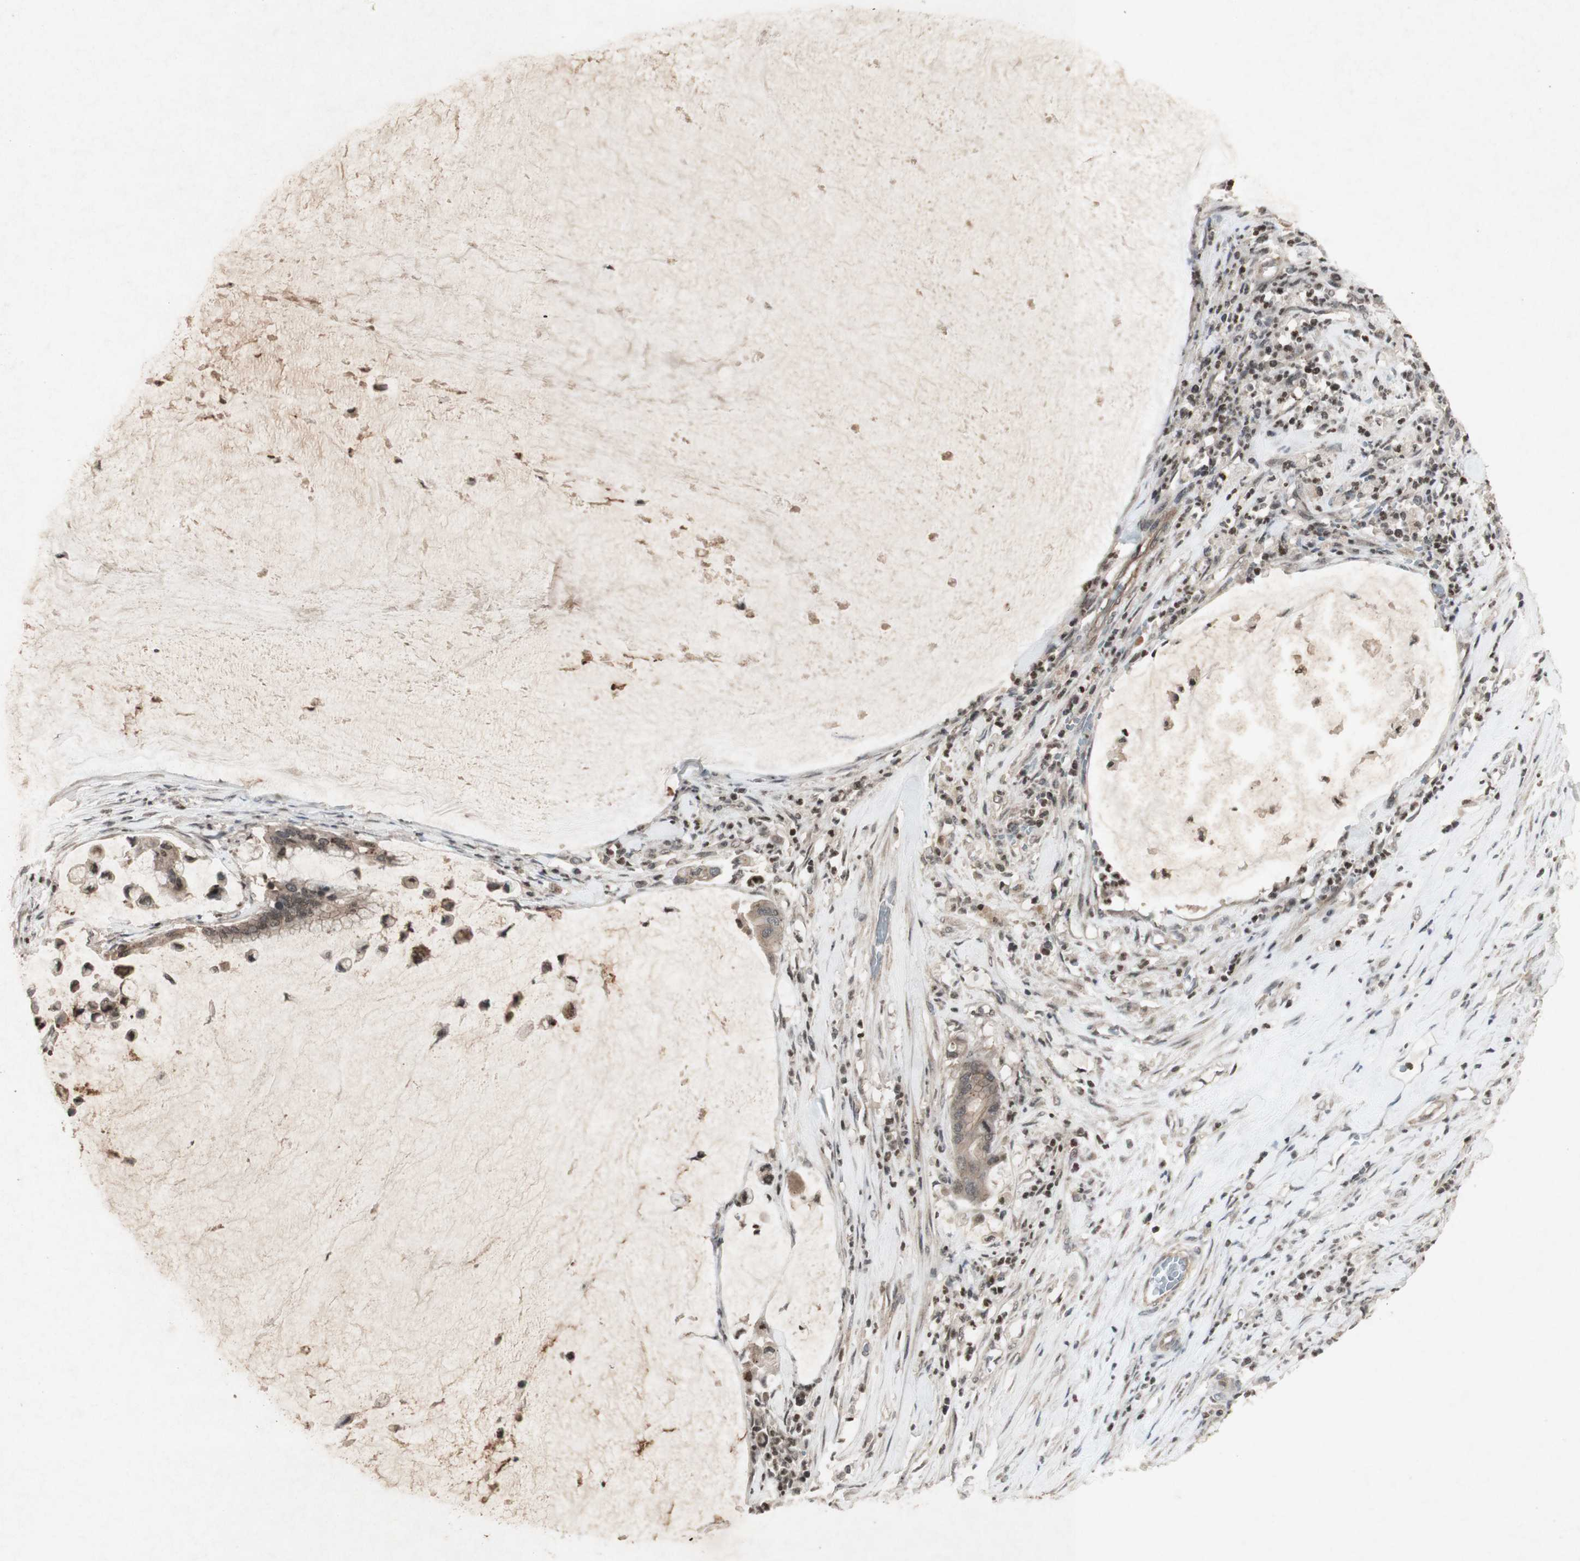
{"staining": {"intensity": "weak", "quantity": ">75%", "location": "cytoplasmic/membranous"}, "tissue": "pancreatic cancer", "cell_type": "Tumor cells", "image_type": "cancer", "snomed": [{"axis": "morphology", "description": "Adenocarcinoma, NOS"}, {"axis": "topography", "description": "Pancreas"}], "caption": "Weak cytoplasmic/membranous protein positivity is present in approximately >75% of tumor cells in adenocarcinoma (pancreatic).", "gene": "PLXNA1", "patient": {"sex": "male", "age": 41}}